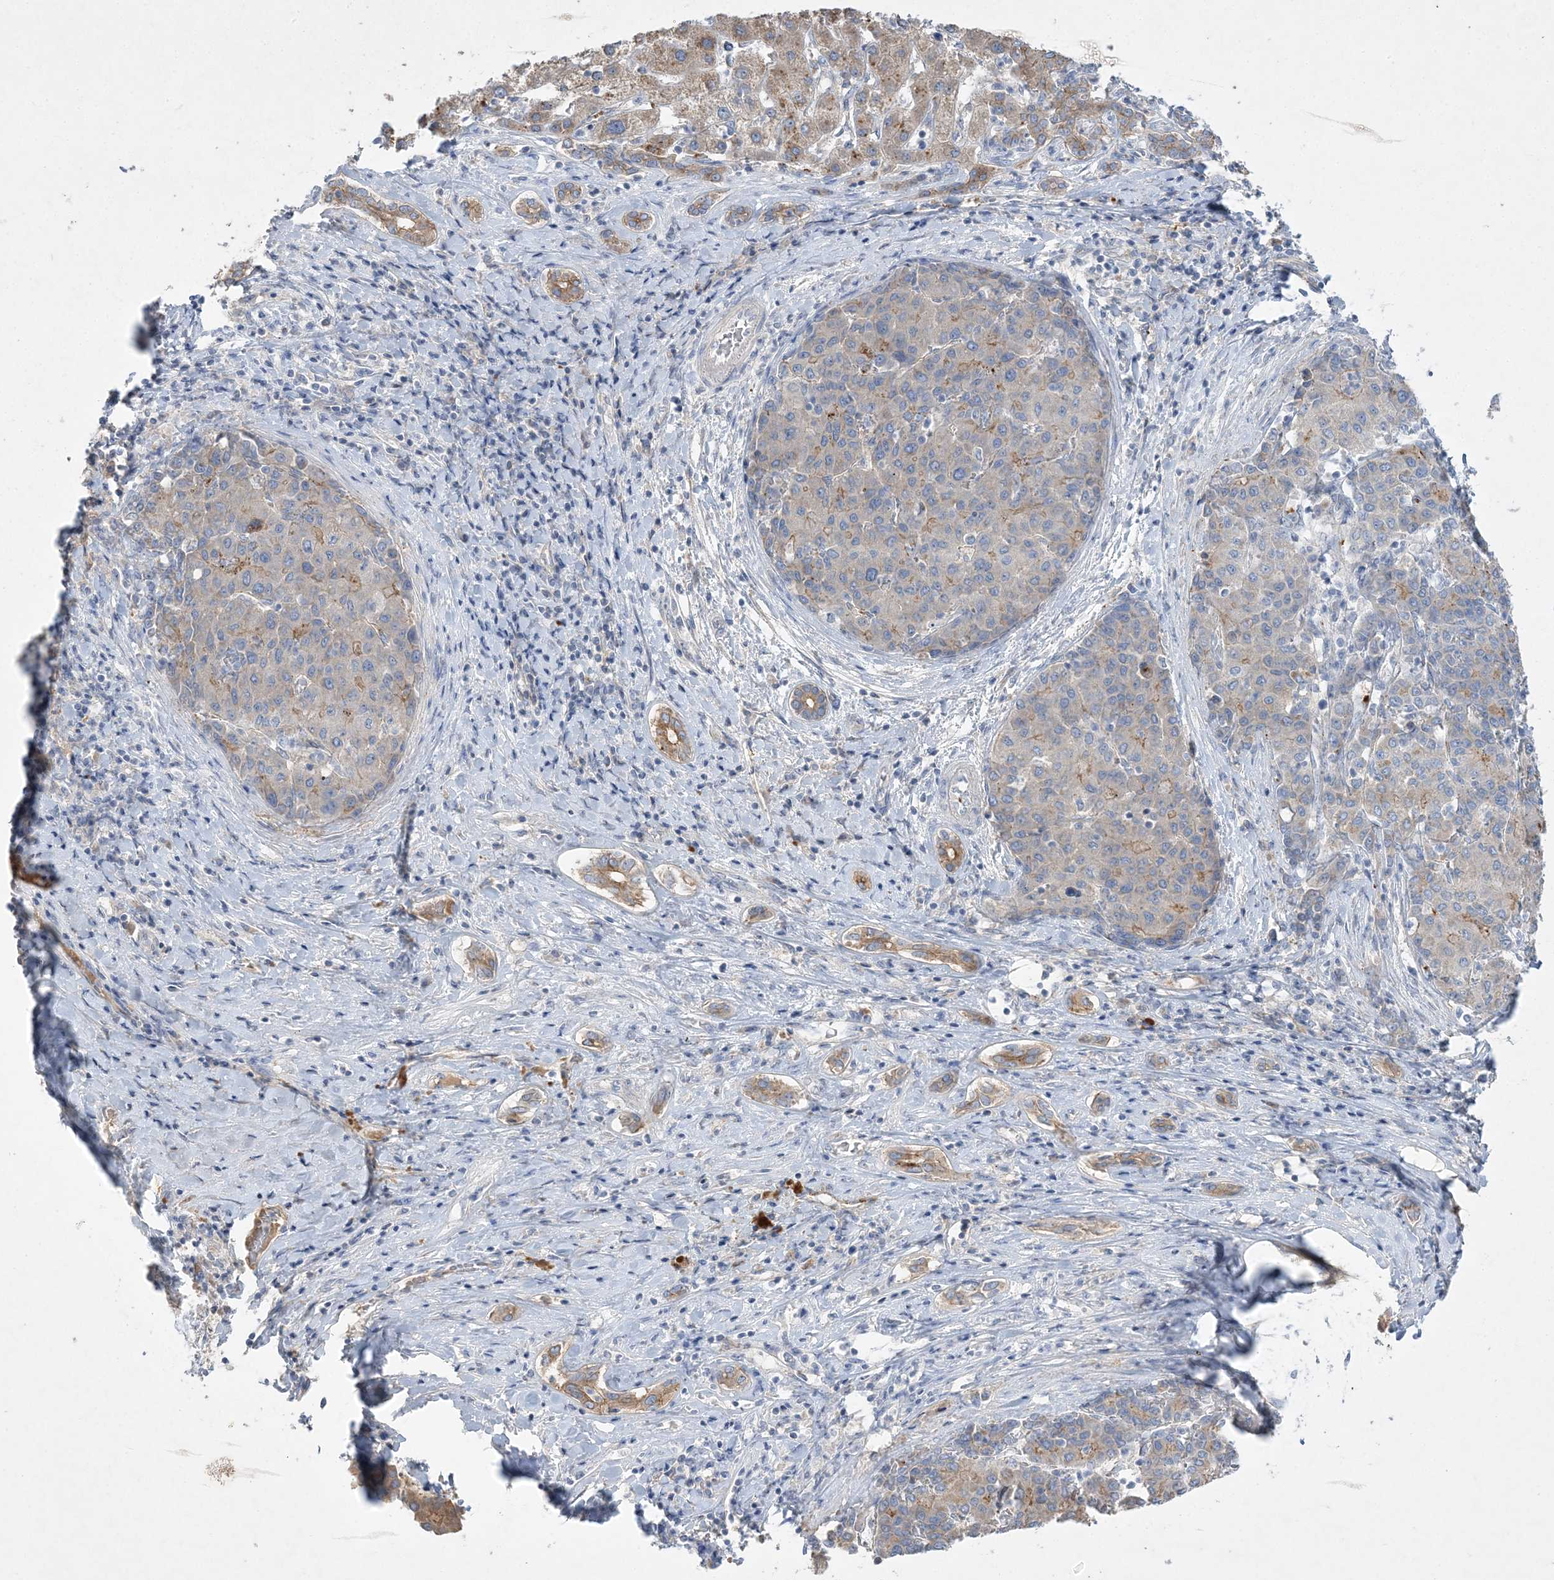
{"staining": {"intensity": "moderate", "quantity": "<25%", "location": "cytoplasmic/membranous"}, "tissue": "liver cancer", "cell_type": "Tumor cells", "image_type": "cancer", "snomed": [{"axis": "morphology", "description": "Carcinoma, Hepatocellular, NOS"}, {"axis": "topography", "description": "Liver"}], "caption": "Tumor cells display low levels of moderate cytoplasmic/membranous positivity in about <25% of cells in human liver hepatocellular carcinoma.", "gene": "ADCK2", "patient": {"sex": "male", "age": 65}}